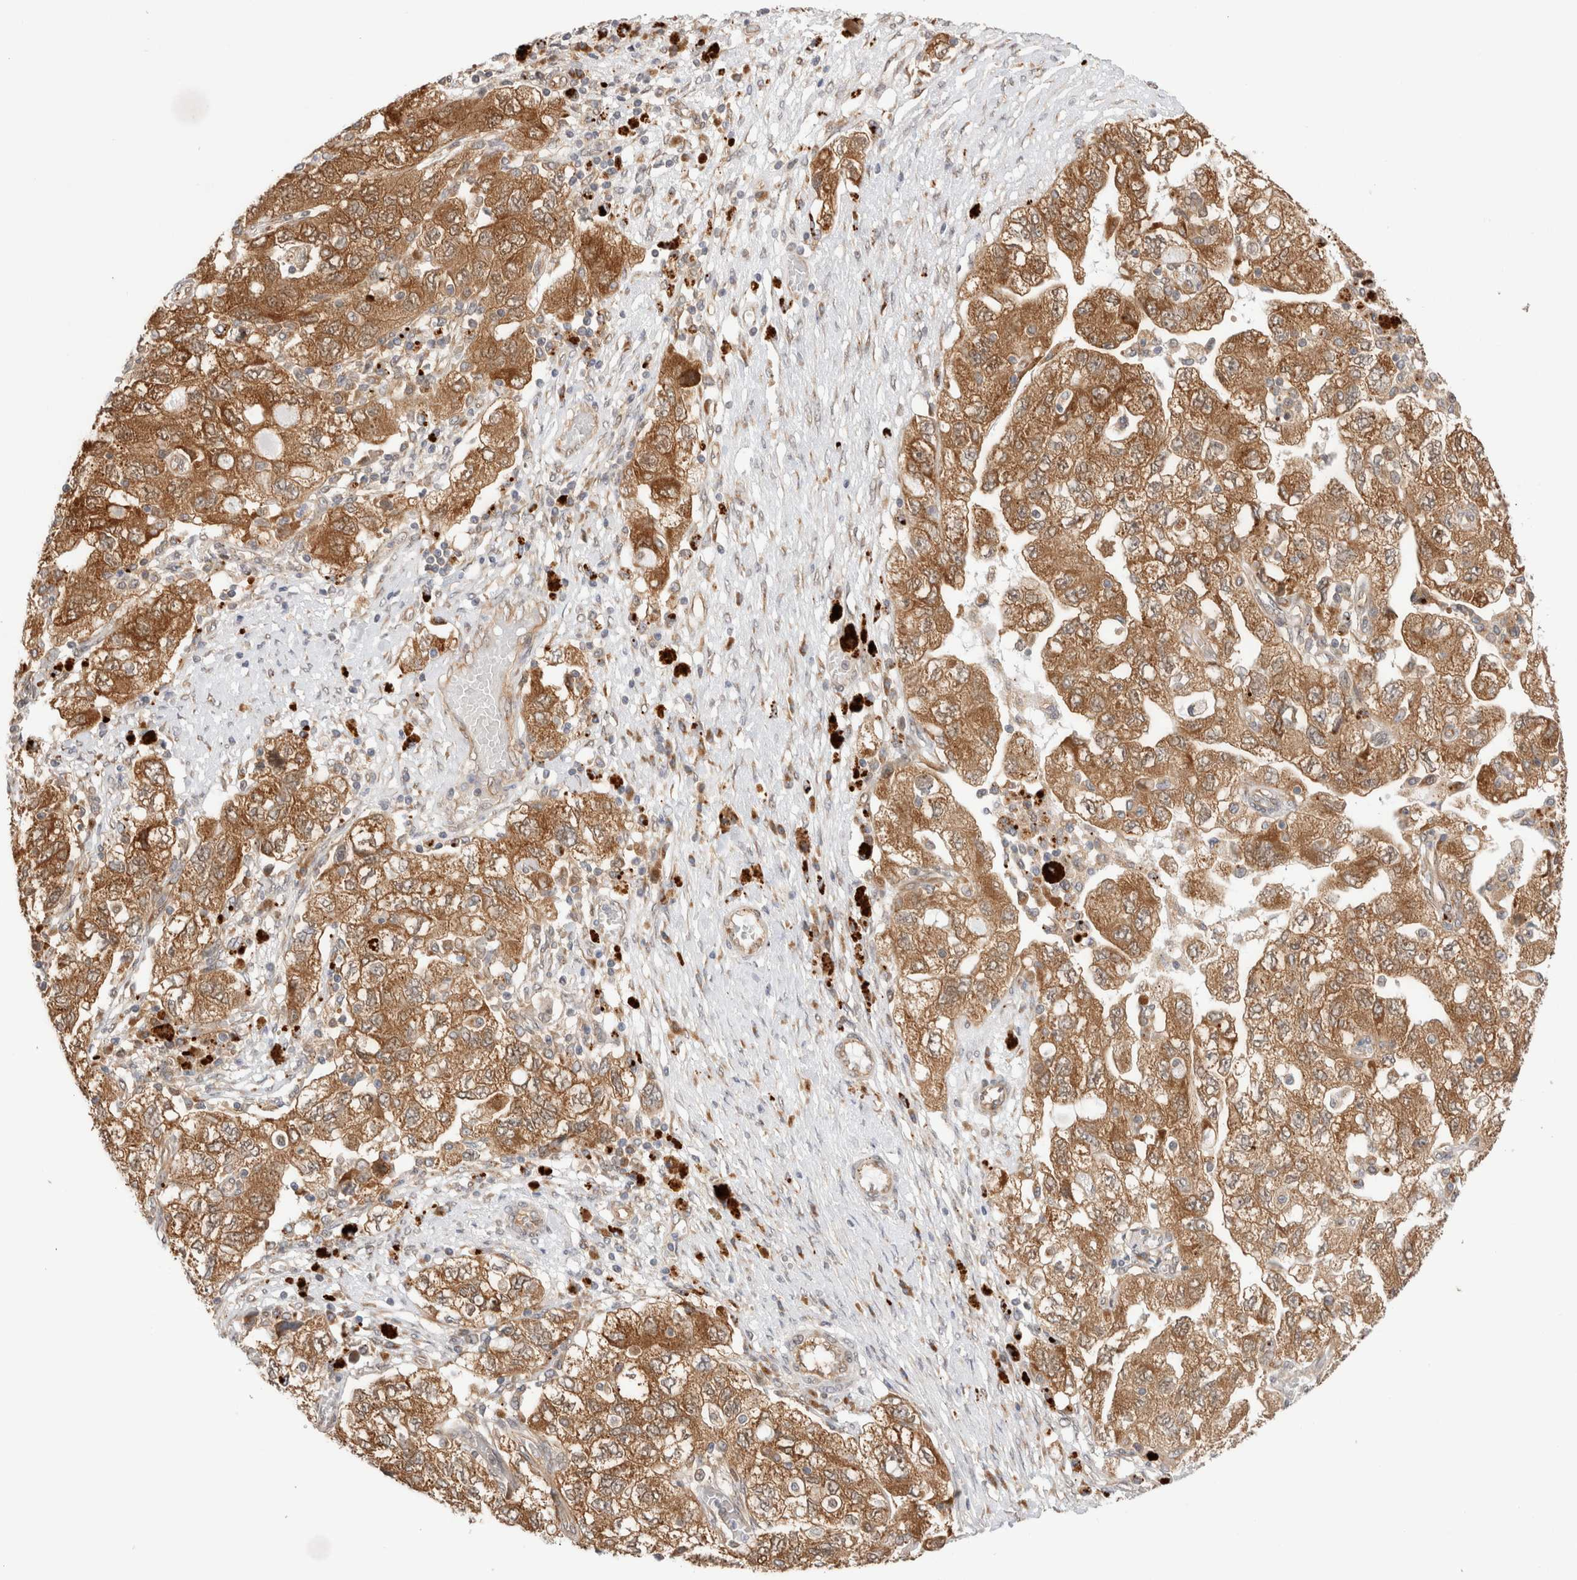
{"staining": {"intensity": "moderate", "quantity": ">75%", "location": "cytoplasmic/membranous"}, "tissue": "ovarian cancer", "cell_type": "Tumor cells", "image_type": "cancer", "snomed": [{"axis": "morphology", "description": "Carcinoma, NOS"}, {"axis": "morphology", "description": "Cystadenocarcinoma, serous, NOS"}, {"axis": "topography", "description": "Ovary"}], "caption": "Protein expression analysis of human serous cystadenocarcinoma (ovarian) reveals moderate cytoplasmic/membranous positivity in about >75% of tumor cells. (IHC, brightfield microscopy, high magnification).", "gene": "ACTL9", "patient": {"sex": "female", "age": 69}}